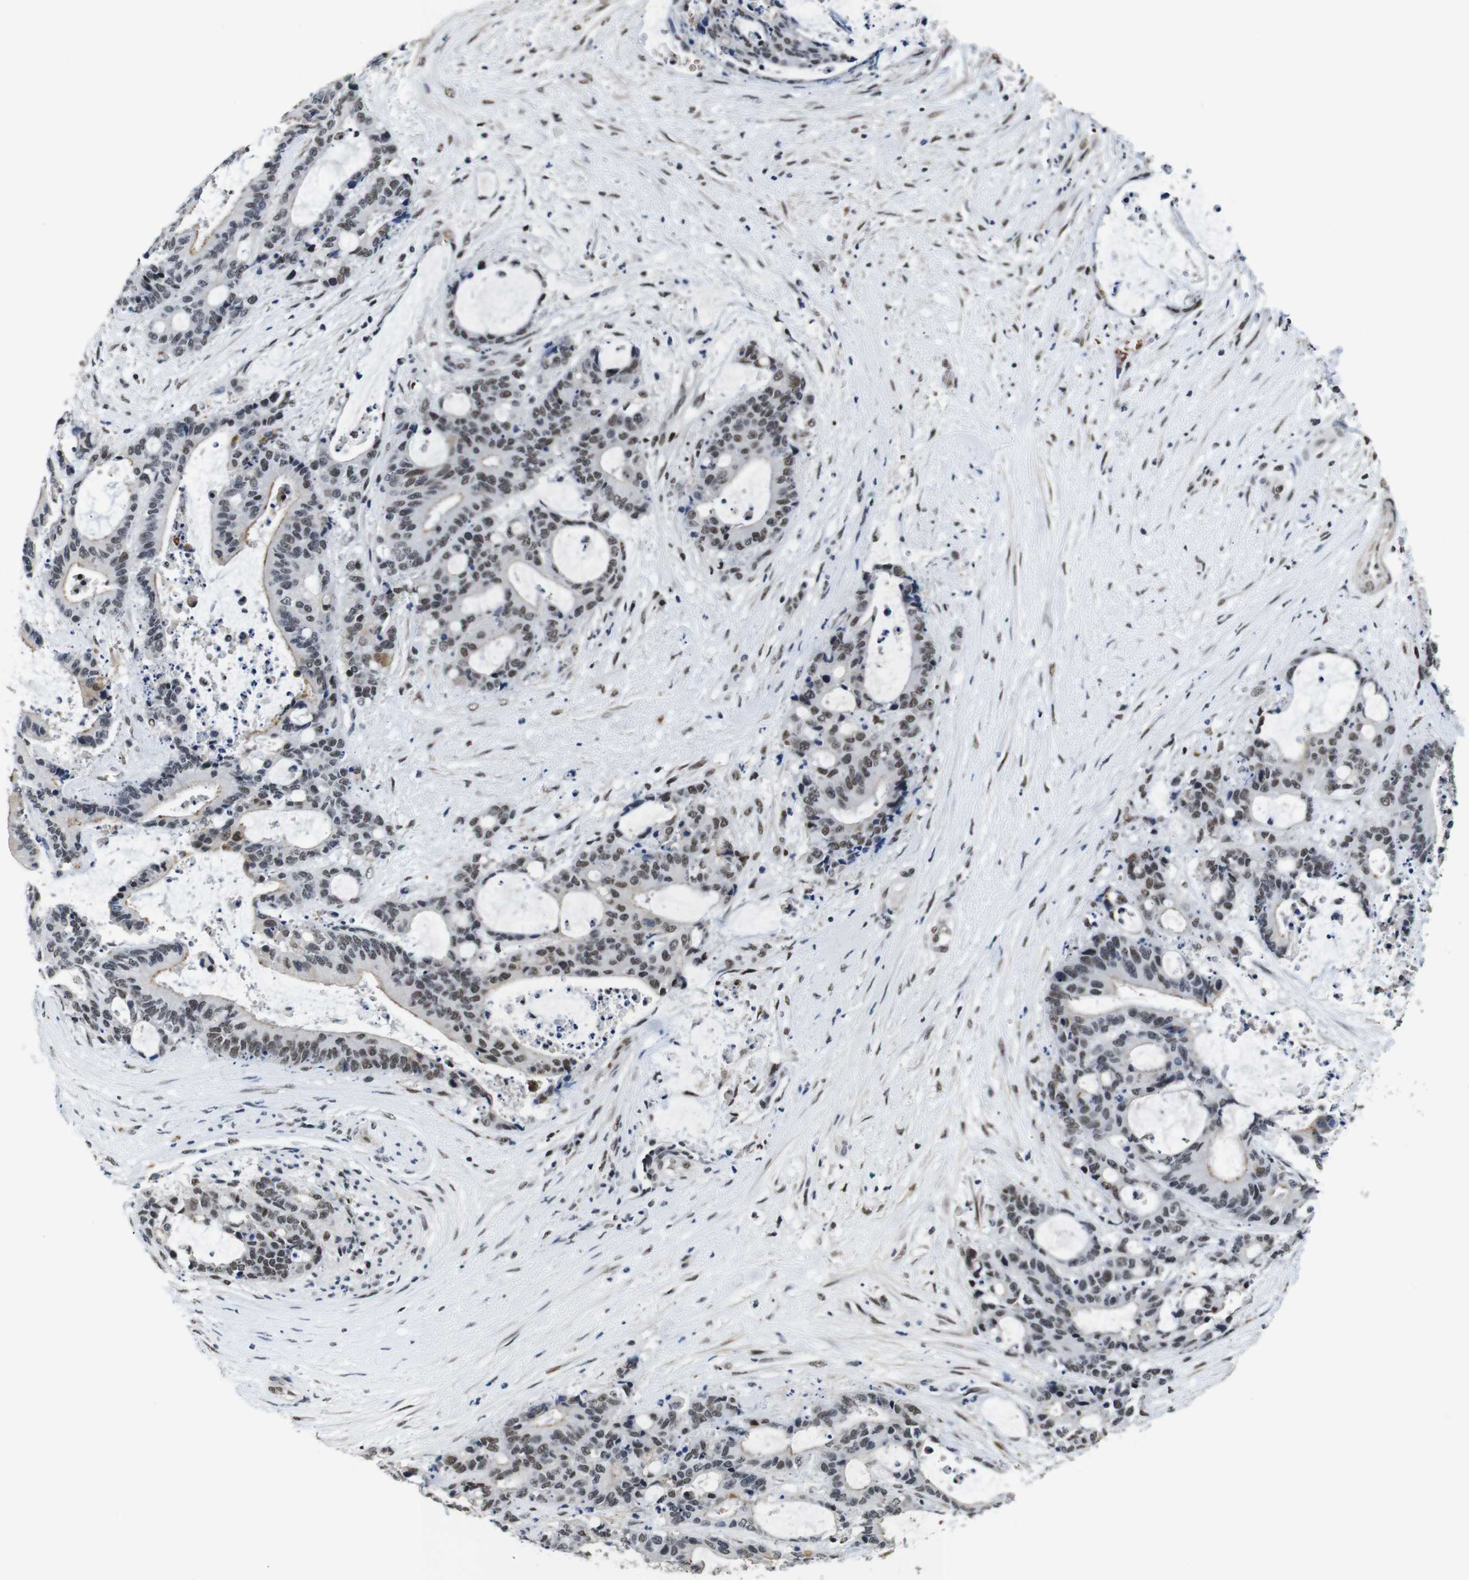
{"staining": {"intensity": "moderate", "quantity": "25%-75%", "location": "cytoplasmic/membranous,nuclear"}, "tissue": "liver cancer", "cell_type": "Tumor cells", "image_type": "cancer", "snomed": [{"axis": "morphology", "description": "Normal tissue, NOS"}, {"axis": "morphology", "description": "Cholangiocarcinoma"}, {"axis": "topography", "description": "Liver"}, {"axis": "topography", "description": "Peripheral nerve tissue"}], "caption": "Immunohistochemical staining of cholangiocarcinoma (liver) exhibits moderate cytoplasmic/membranous and nuclear protein positivity in about 25%-75% of tumor cells.", "gene": "ILDR2", "patient": {"sex": "female", "age": 73}}